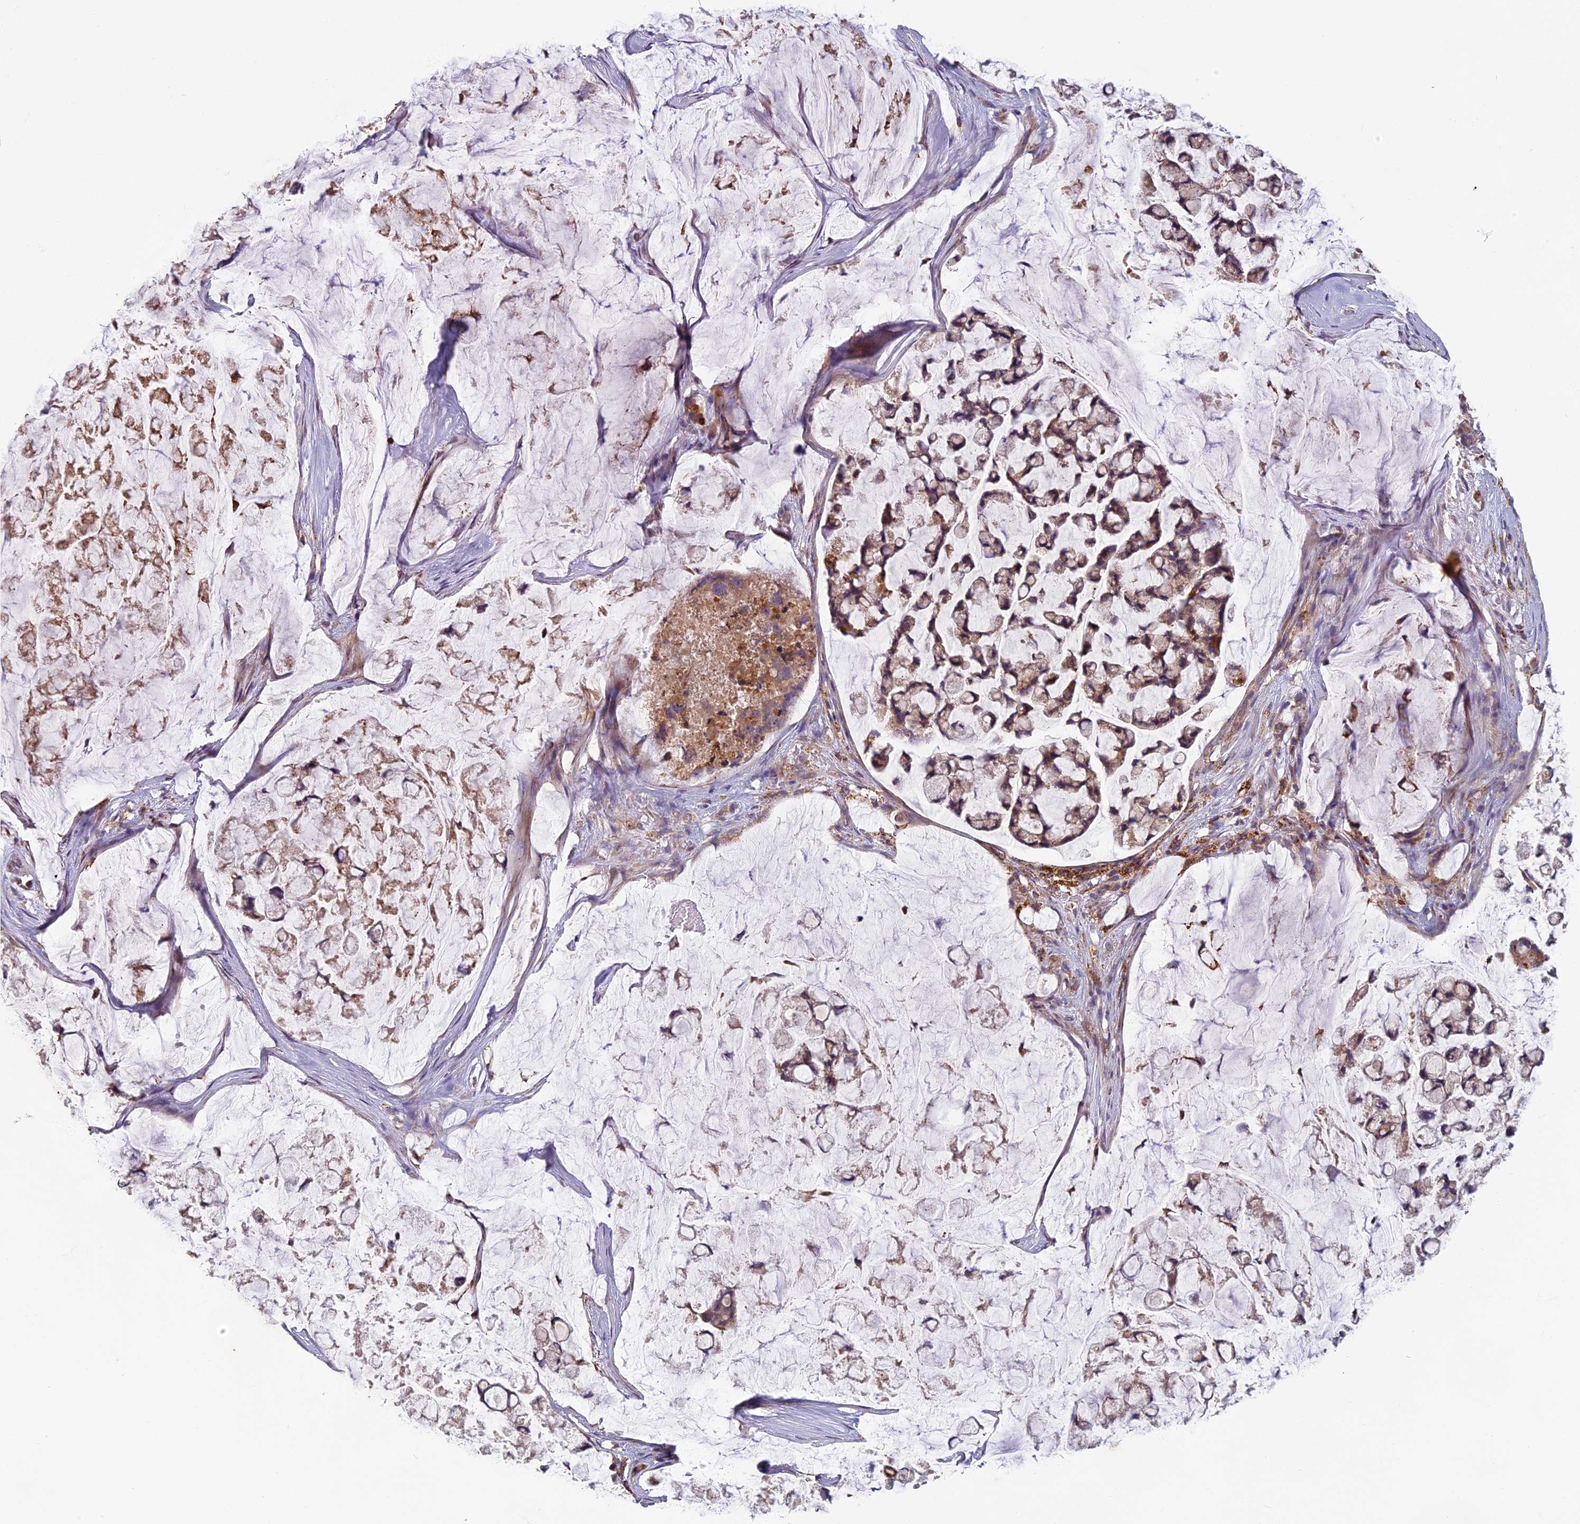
{"staining": {"intensity": "moderate", "quantity": "25%-75%", "location": "cytoplasmic/membranous"}, "tissue": "stomach cancer", "cell_type": "Tumor cells", "image_type": "cancer", "snomed": [{"axis": "morphology", "description": "Adenocarcinoma, NOS"}, {"axis": "topography", "description": "Stomach, lower"}], "caption": "DAB (3,3'-diaminobenzidine) immunohistochemical staining of human stomach cancer demonstrates moderate cytoplasmic/membranous protein positivity in about 25%-75% of tumor cells.", "gene": "SEMA7A", "patient": {"sex": "male", "age": 67}}